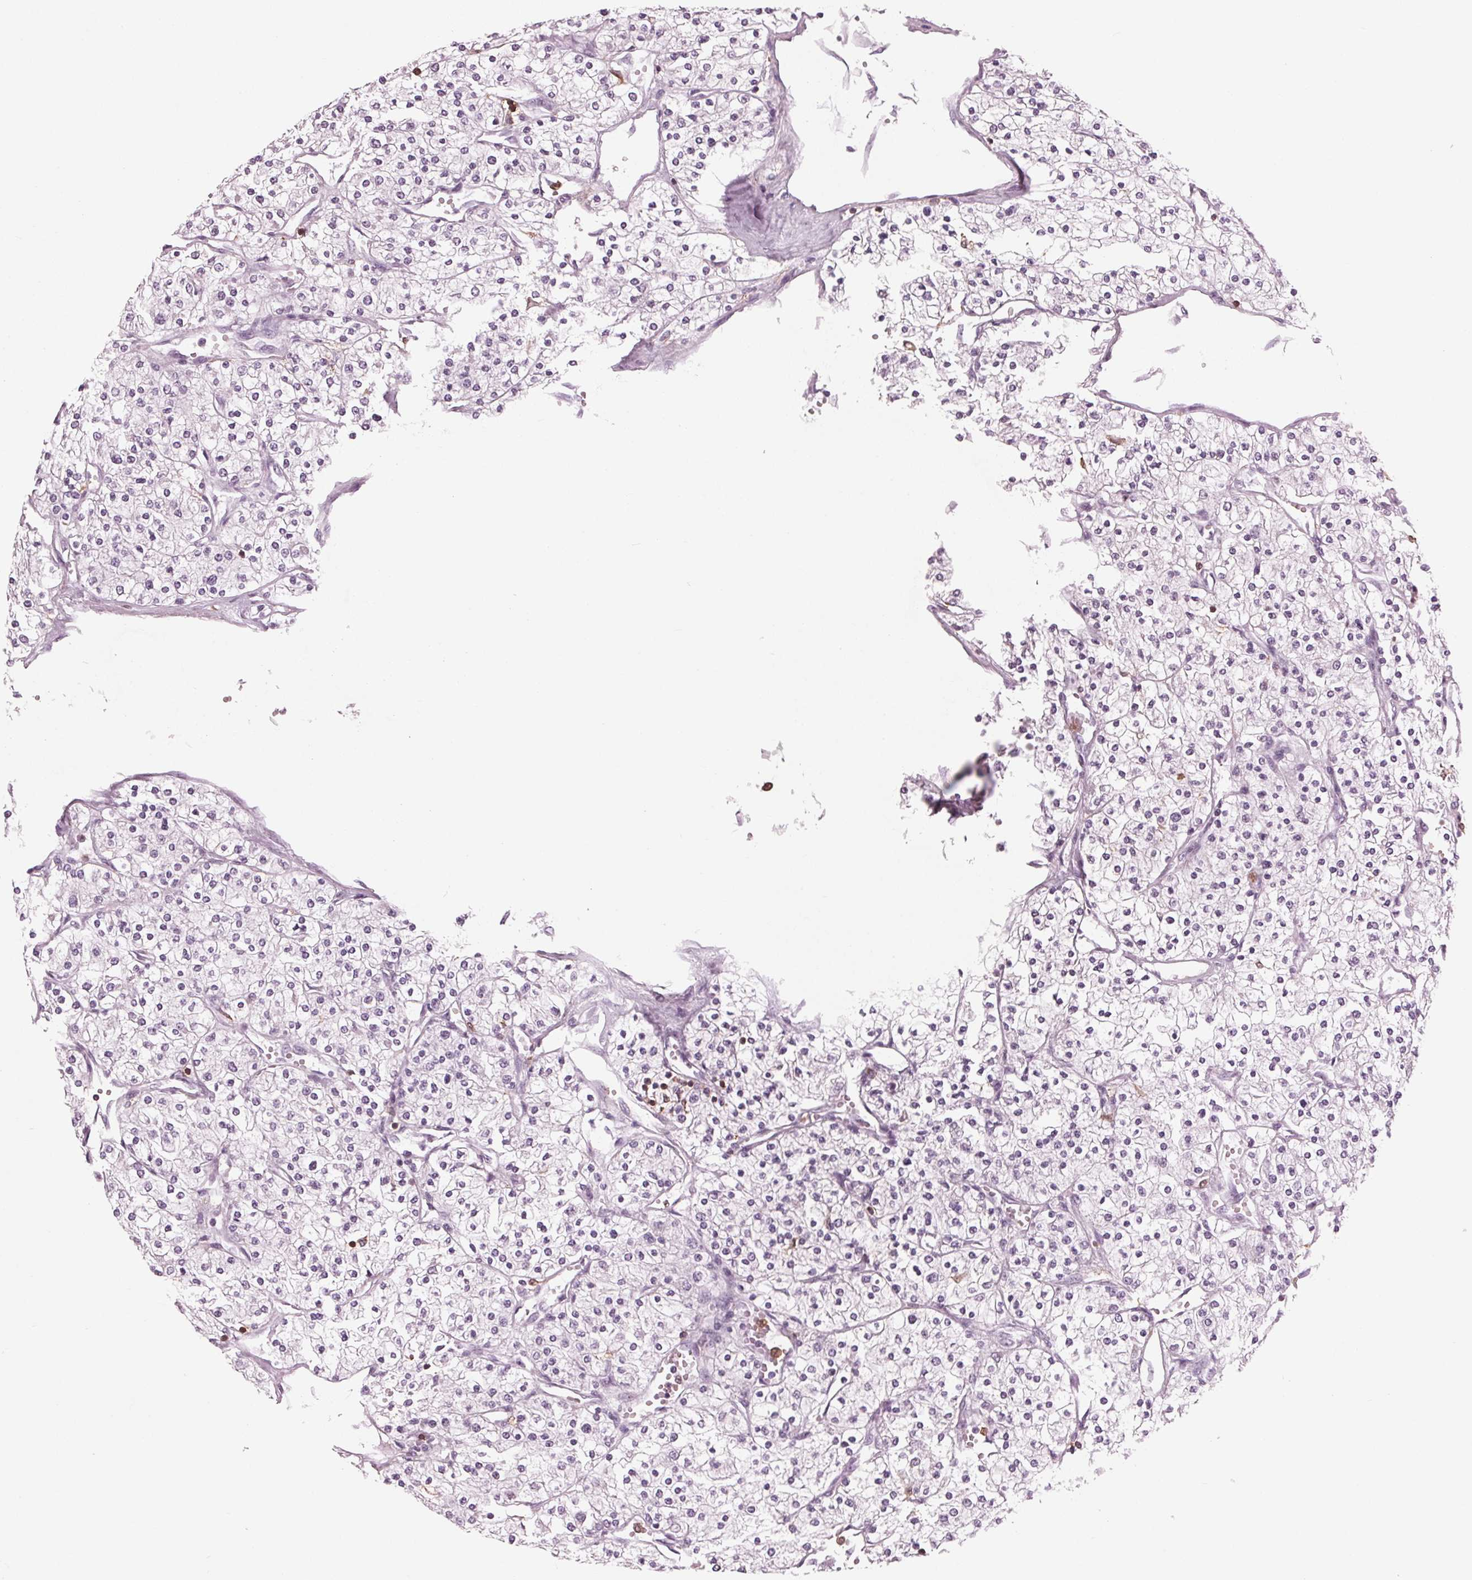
{"staining": {"intensity": "negative", "quantity": "none", "location": "none"}, "tissue": "renal cancer", "cell_type": "Tumor cells", "image_type": "cancer", "snomed": [{"axis": "morphology", "description": "Adenocarcinoma, NOS"}, {"axis": "topography", "description": "Kidney"}], "caption": "Immunohistochemistry micrograph of human renal cancer (adenocarcinoma) stained for a protein (brown), which shows no positivity in tumor cells.", "gene": "BTLA", "patient": {"sex": "male", "age": 80}}